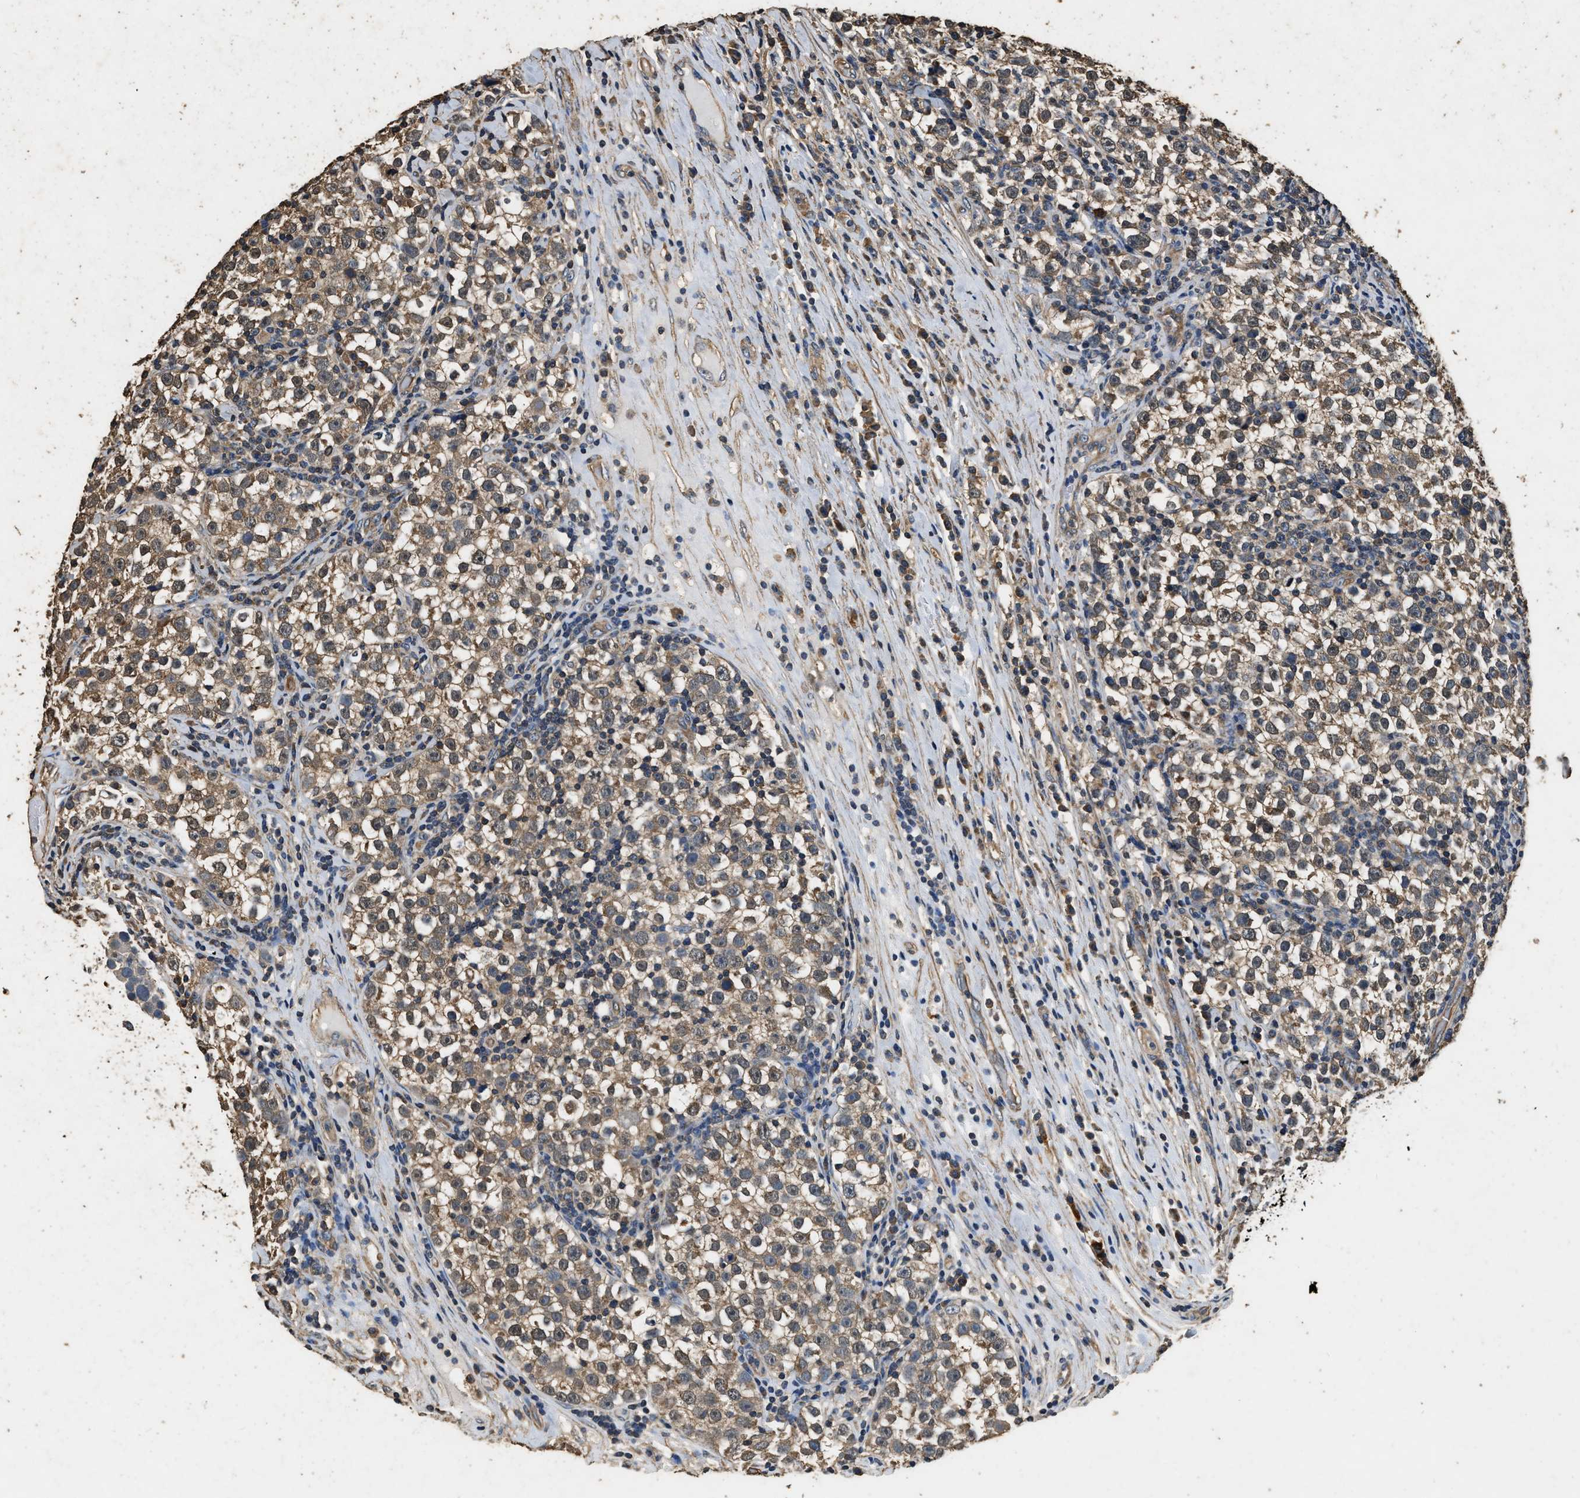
{"staining": {"intensity": "weak", "quantity": ">75%", "location": "cytoplasmic/membranous"}, "tissue": "testis cancer", "cell_type": "Tumor cells", "image_type": "cancer", "snomed": [{"axis": "morphology", "description": "Normal tissue, NOS"}, {"axis": "morphology", "description": "Seminoma, NOS"}, {"axis": "topography", "description": "Testis"}], "caption": "An image of human testis seminoma stained for a protein demonstrates weak cytoplasmic/membranous brown staining in tumor cells. Using DAB (3,3'-diaminobenzidine) (brown) and hematoxylin (blue) stains, captured at high magnification using brightfield microscopy.", "gene": "MIB1", "patient": {"sex": "male", "age": 43}}